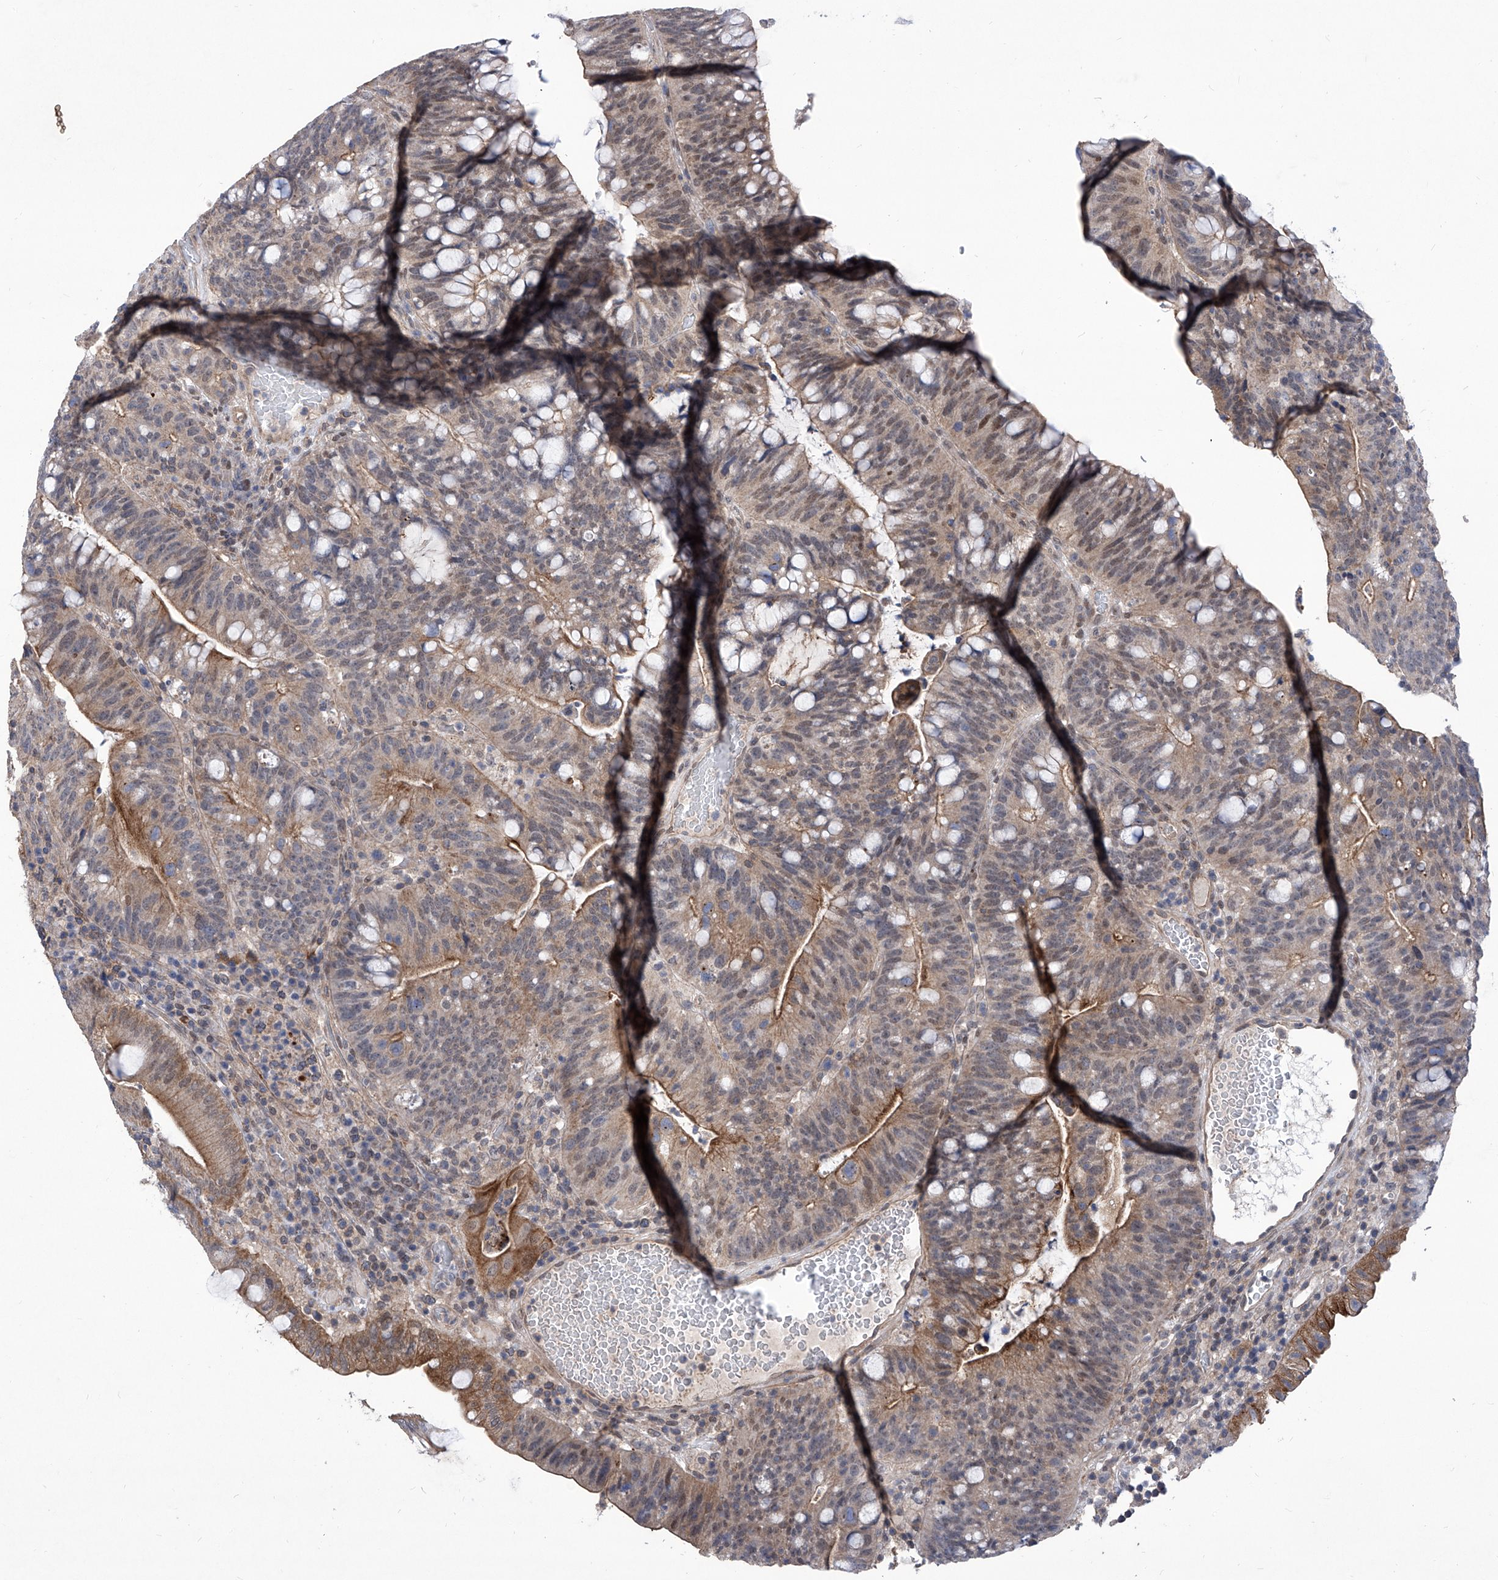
{"staining": {"intensity": "moderate", "quantity": "25%-75%", "location": "cytoplasmic/membranous"}, "tissue": "colorectal cancer", "cell_type": "Tumor cells", "image_type": "cancer", "snomed": [{"axis": "morphology", "description": "Adenocarcinoma, NOS"}, {"axis": "topography", "description": "Colon"}], "caption": "DAB (3,3'-diaminobenzidine) immunohistochemical staining of colorectal cancer (adenocarcinoma) displays moderate cytoplasmic/membranous protein expression in approximately 25%-75% of tumor cells.", "gene": "KIFC2", "patient": {"sex": "female", "age": 66}}